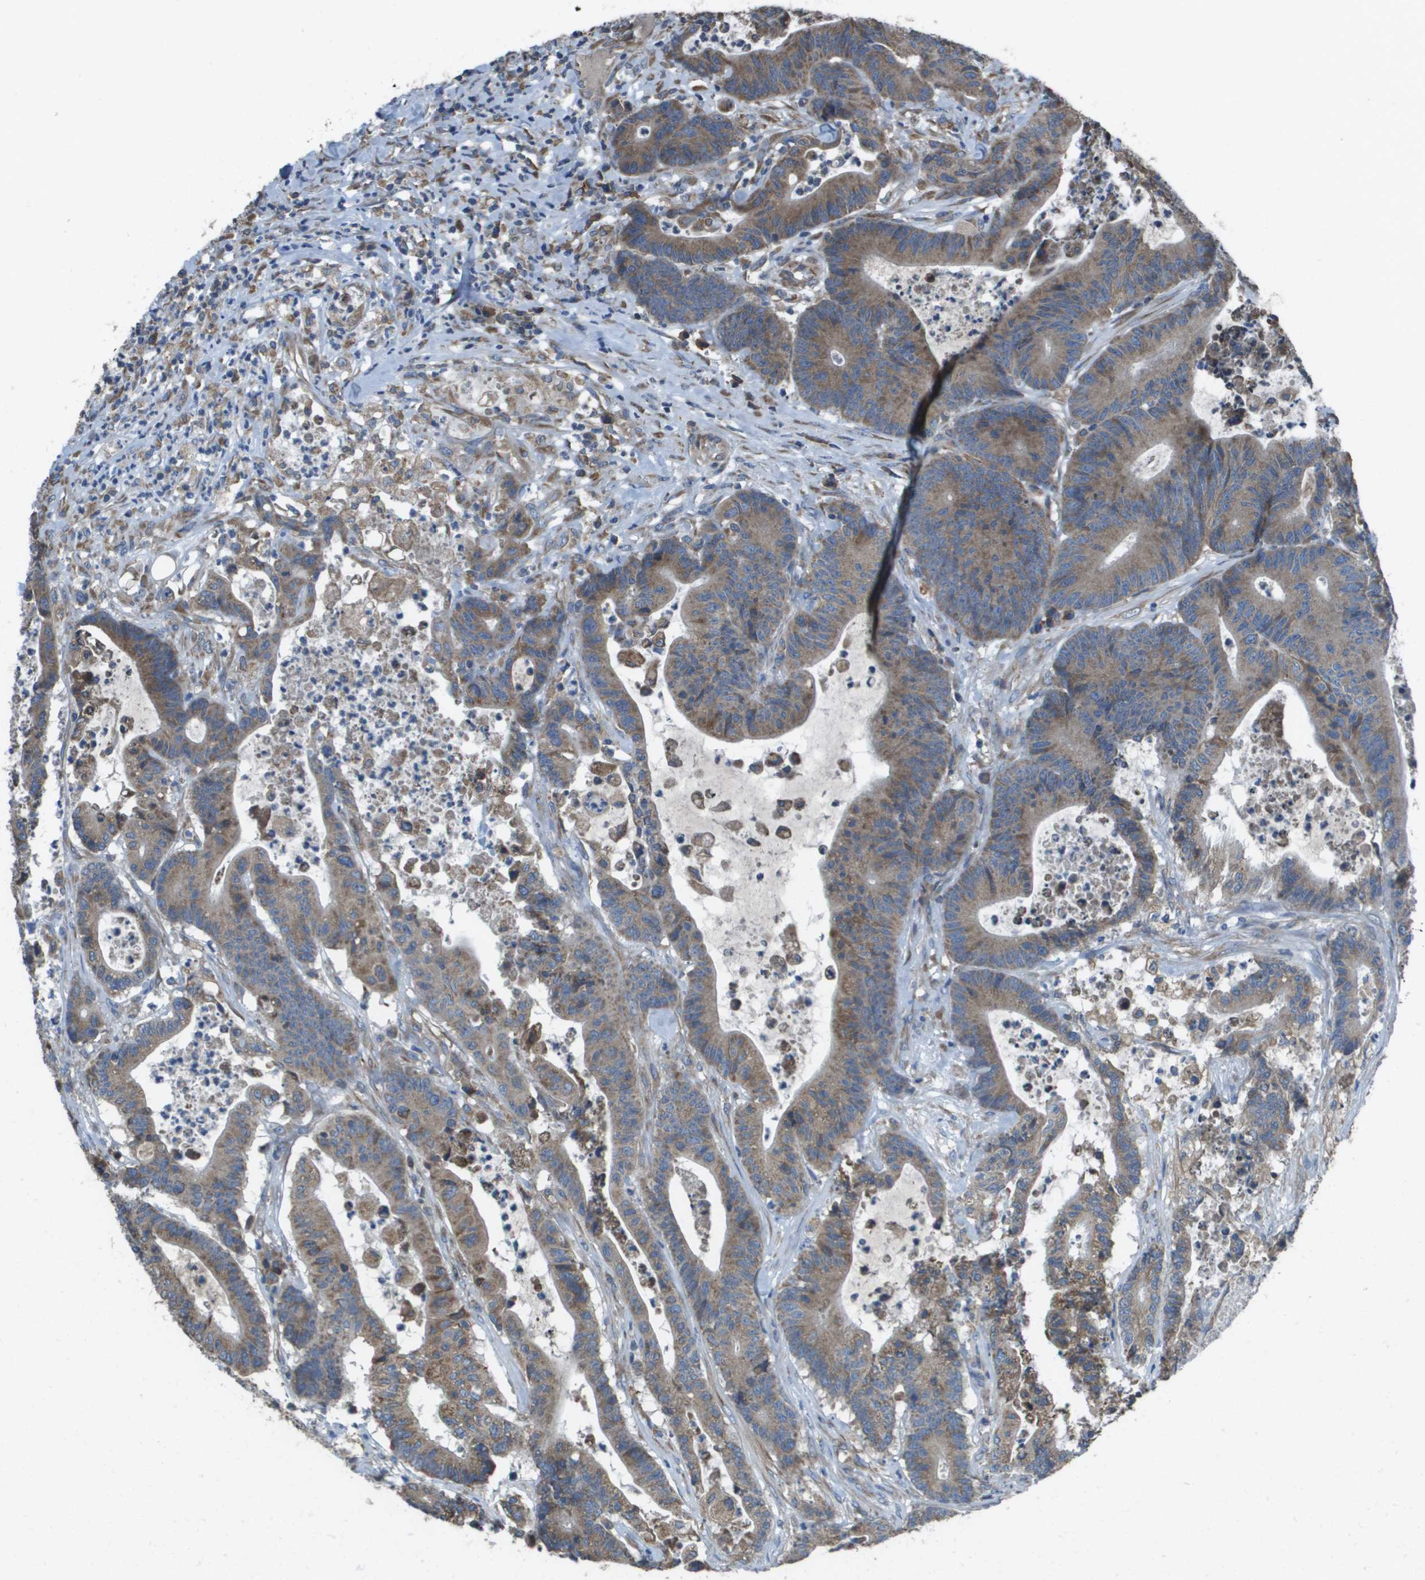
{"staining": {"intensity": "moderate", "quantity": ">75%", "location": "cytoplasmic/membranous"}, "tissue": "colorectal cancer", "cell_type": "Tumor cells", "image_type": "cancer", "snomed": [{"axis": "morphology", "description": "Adenocarcinoma, NOS"}, {"axis": "topography", "description": "Colon"}], "caption": "Adenocarcinoma (colorectal) stained for a protein (brown) shows moderate cytoplasmic/membranous positive positivity in about >75% of tumor cells.", "gene": "CLCN2", "patient": {"sex": "female", "age": 84}}